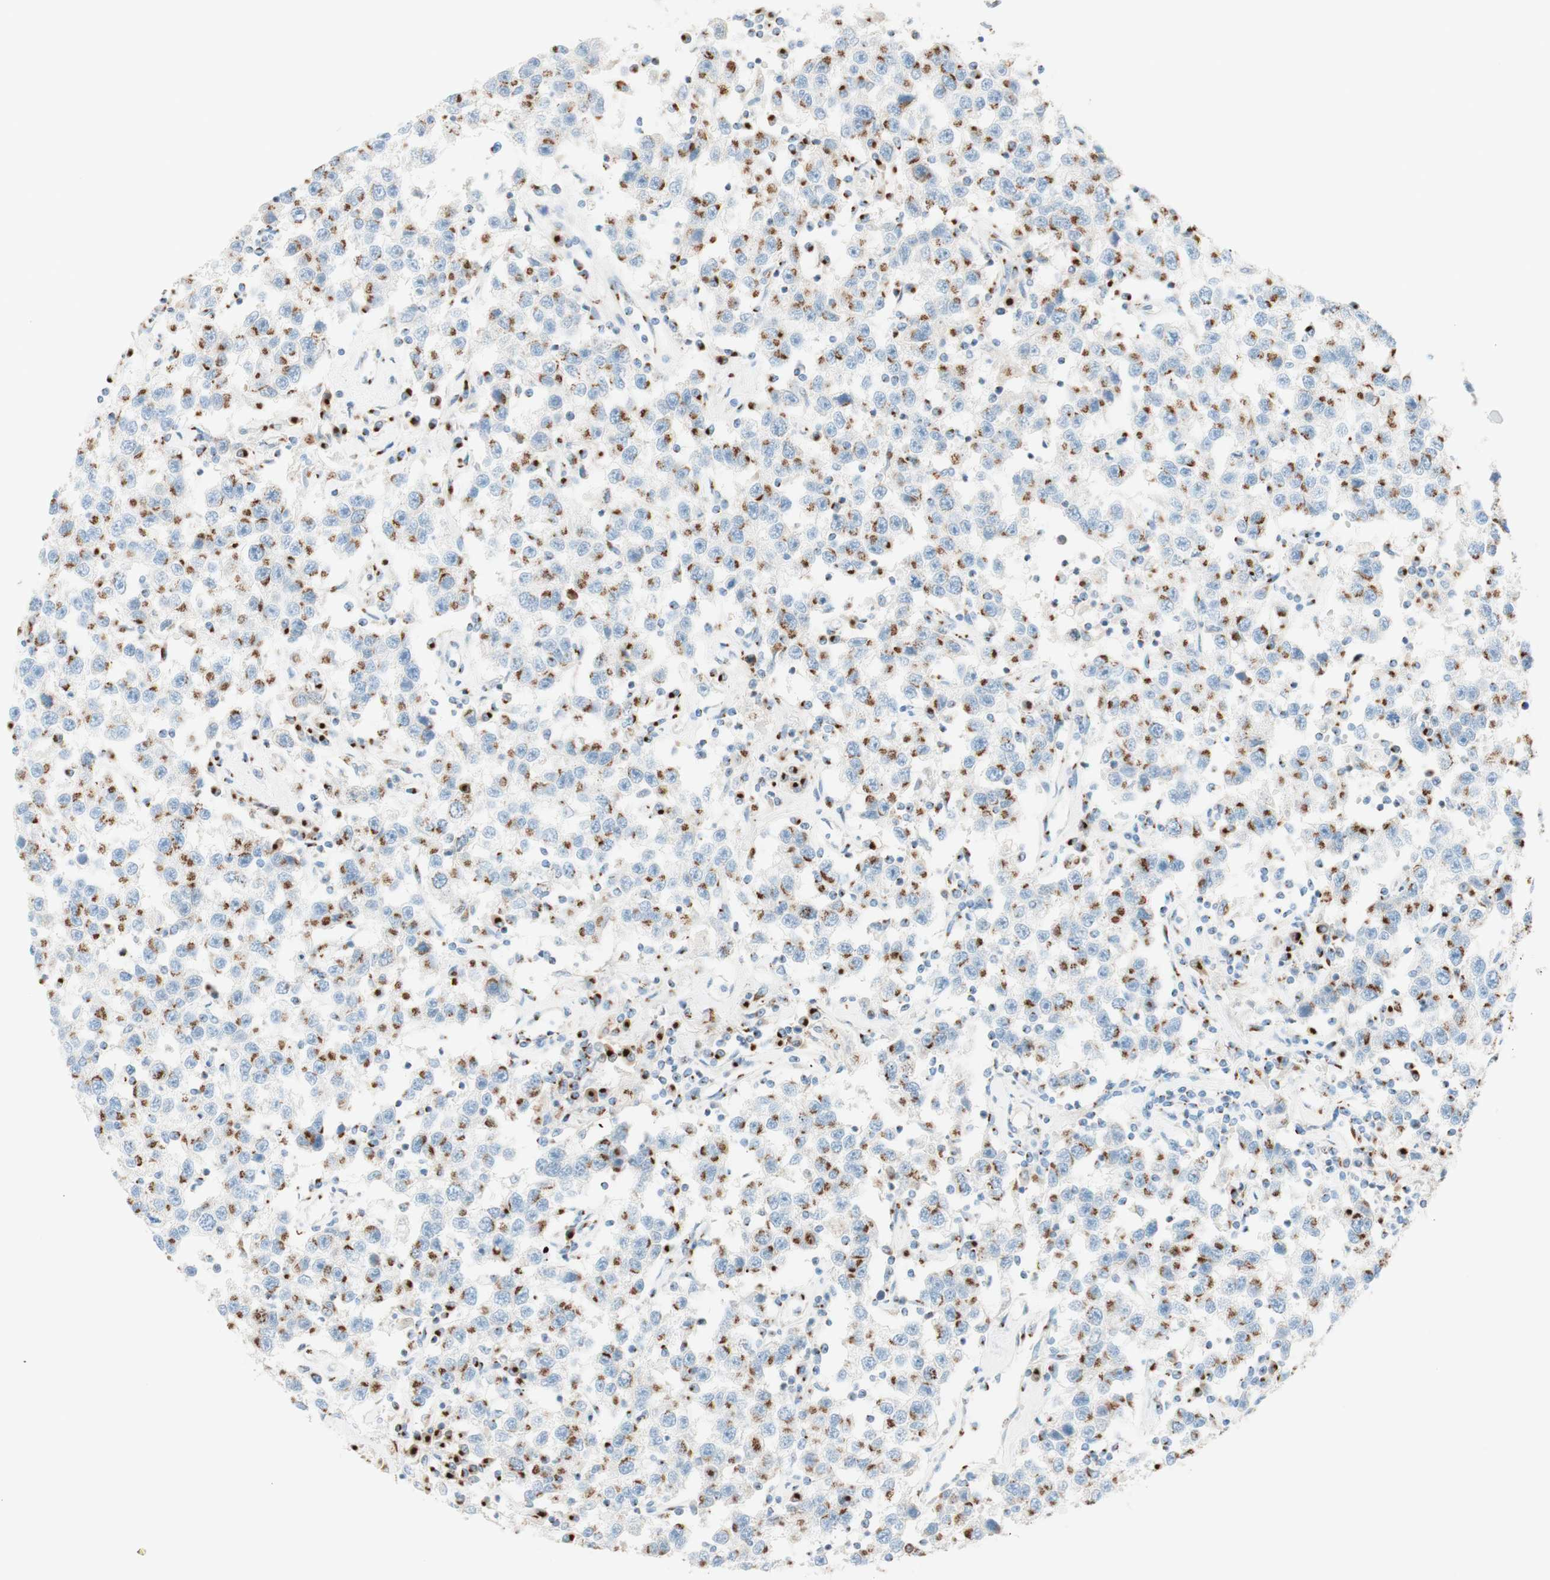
{"staining": {"intensity": "moderate", "quantity": "25%-75%", "location": "cytoplasmic/membranous"}, "tissue": "testis cancer", "cell_type": "Tumor cells", "image_type": "cancer", "snomed": [{"axis": "morphology", "description": "Seminoma, NOS"}, {"axis": "topography", "description": "Testis"}], "caption": "Human seminoma (testis) stained for a protein (brown) reveals moderate cytoplasmic/membranous positive positivity in approximately 25%-75% of tumor cells.", "gene": "GOLGB1", "patient": {"sex": "male", "age": 41}}